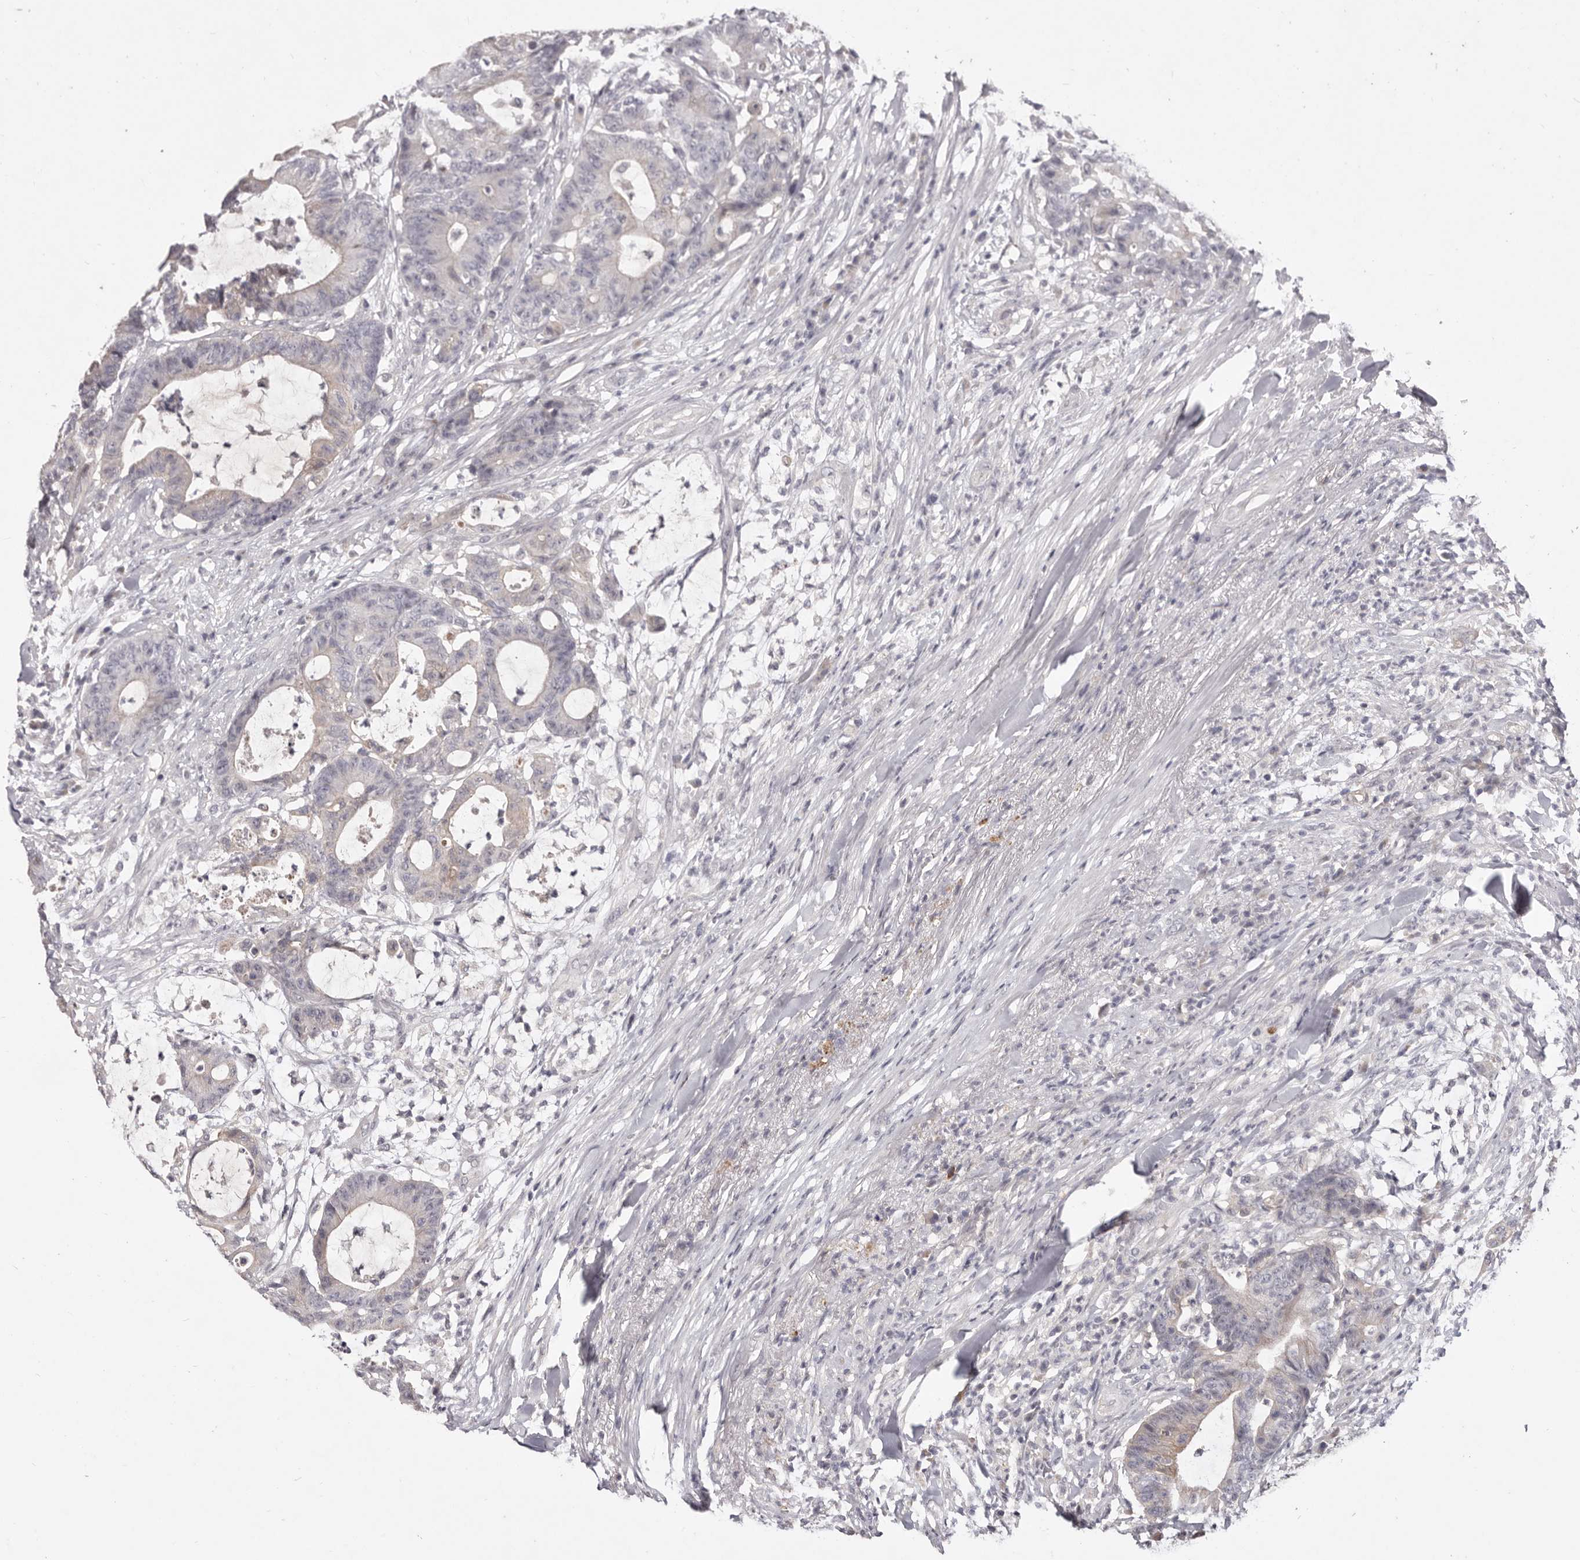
{"staining": {"intensity": "negative", "quantity": "none", "location": "none"}, "tissue": "colorectal cancer", "cell_type": "Tumor cells", "image_type": "cancer", "snomed": [{"axis": "morphology", "description": "Adenocarcinoma, NOS"}, {"axis": "topography", "description": "Colon"}], "caption": "This photomicrograph is of colorectal cancer (adenocarcinoma) stained with immunohistochemistry (IHC) to label a protein in brown with the nuclei are counter-stained blue. There is no staining in tumor cells.", "gene": "GARNL3", "patient": {"sex": "female", "age": 84}}